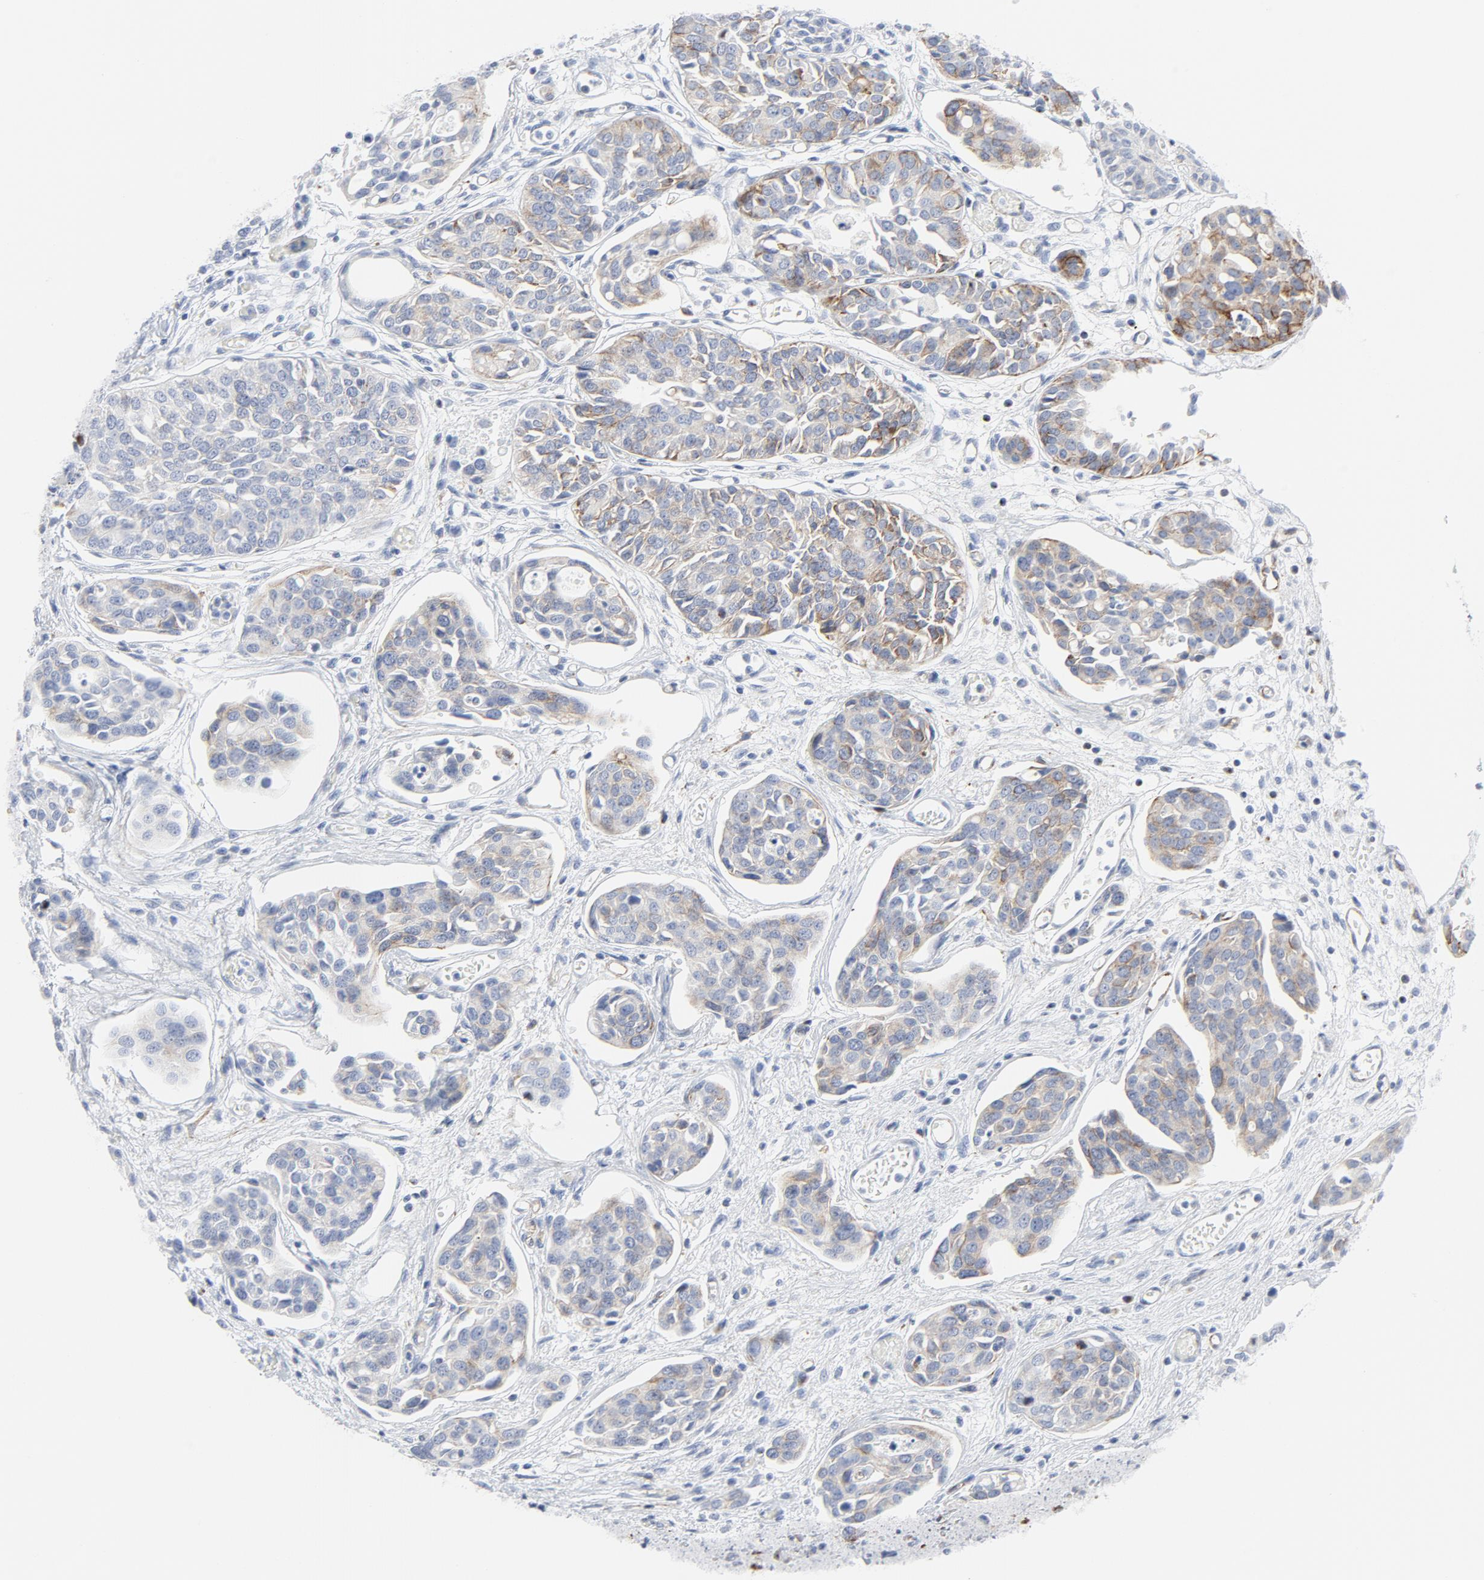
{"staining": {"intensity": "weak", "quantity": "<25%", "location": "cytoplasmic/membranous"}, "tissue": "urothelial cancer", "cell_type": "Tumor cells", "image_type": "cancer", "snomed": [{"axis": "morphology", "description": "Urothelial carcinoma, High grade"}, {"axis": "topography", "description": "Urinary bladder"}], "caption": "Immunohistochemical staining of urothelial cancer reveals no significant staining in tumor cells. (DAB immunohistochemistry, high magnification).", "gene": "TUBB1", "patient": {"sex": "male", "age": 78}}